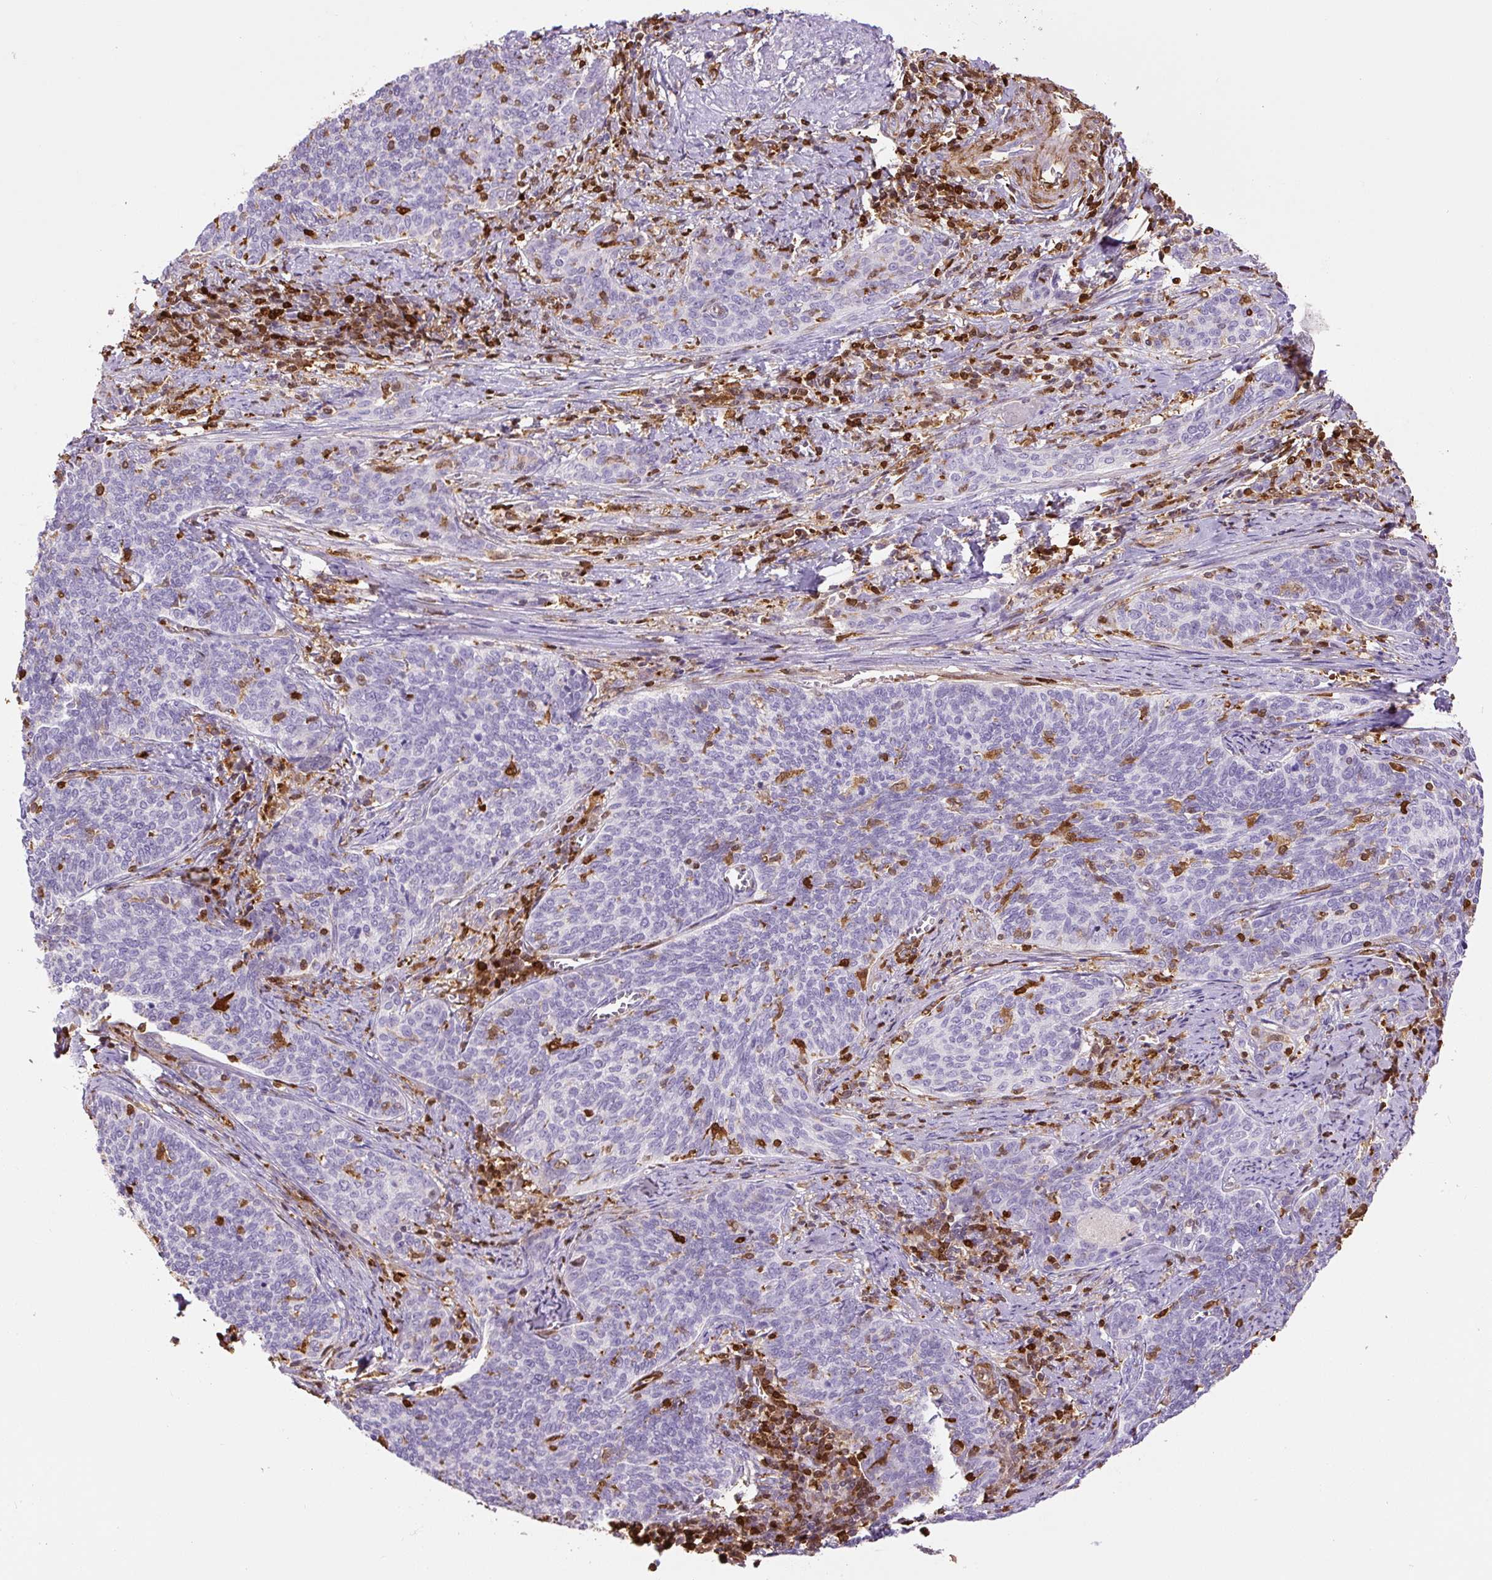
{"staining": {"intensity": "negative", "quantity": "none", "location": "none"}, "tissue": "cervical cancer", "cell_type": "Tumor cells", "image_type": "cancer", "snomed": [{"axis": "morphology", "description": "Squamous cell carcinoma, NOS"}, {"axis": "topography", "description": "Cervix"}], "caption": "Tumor cells are negative for brown protein staining in cervical cancer.", "gene": "S100A4", "patient": {"sex": "female", "age": 39}}